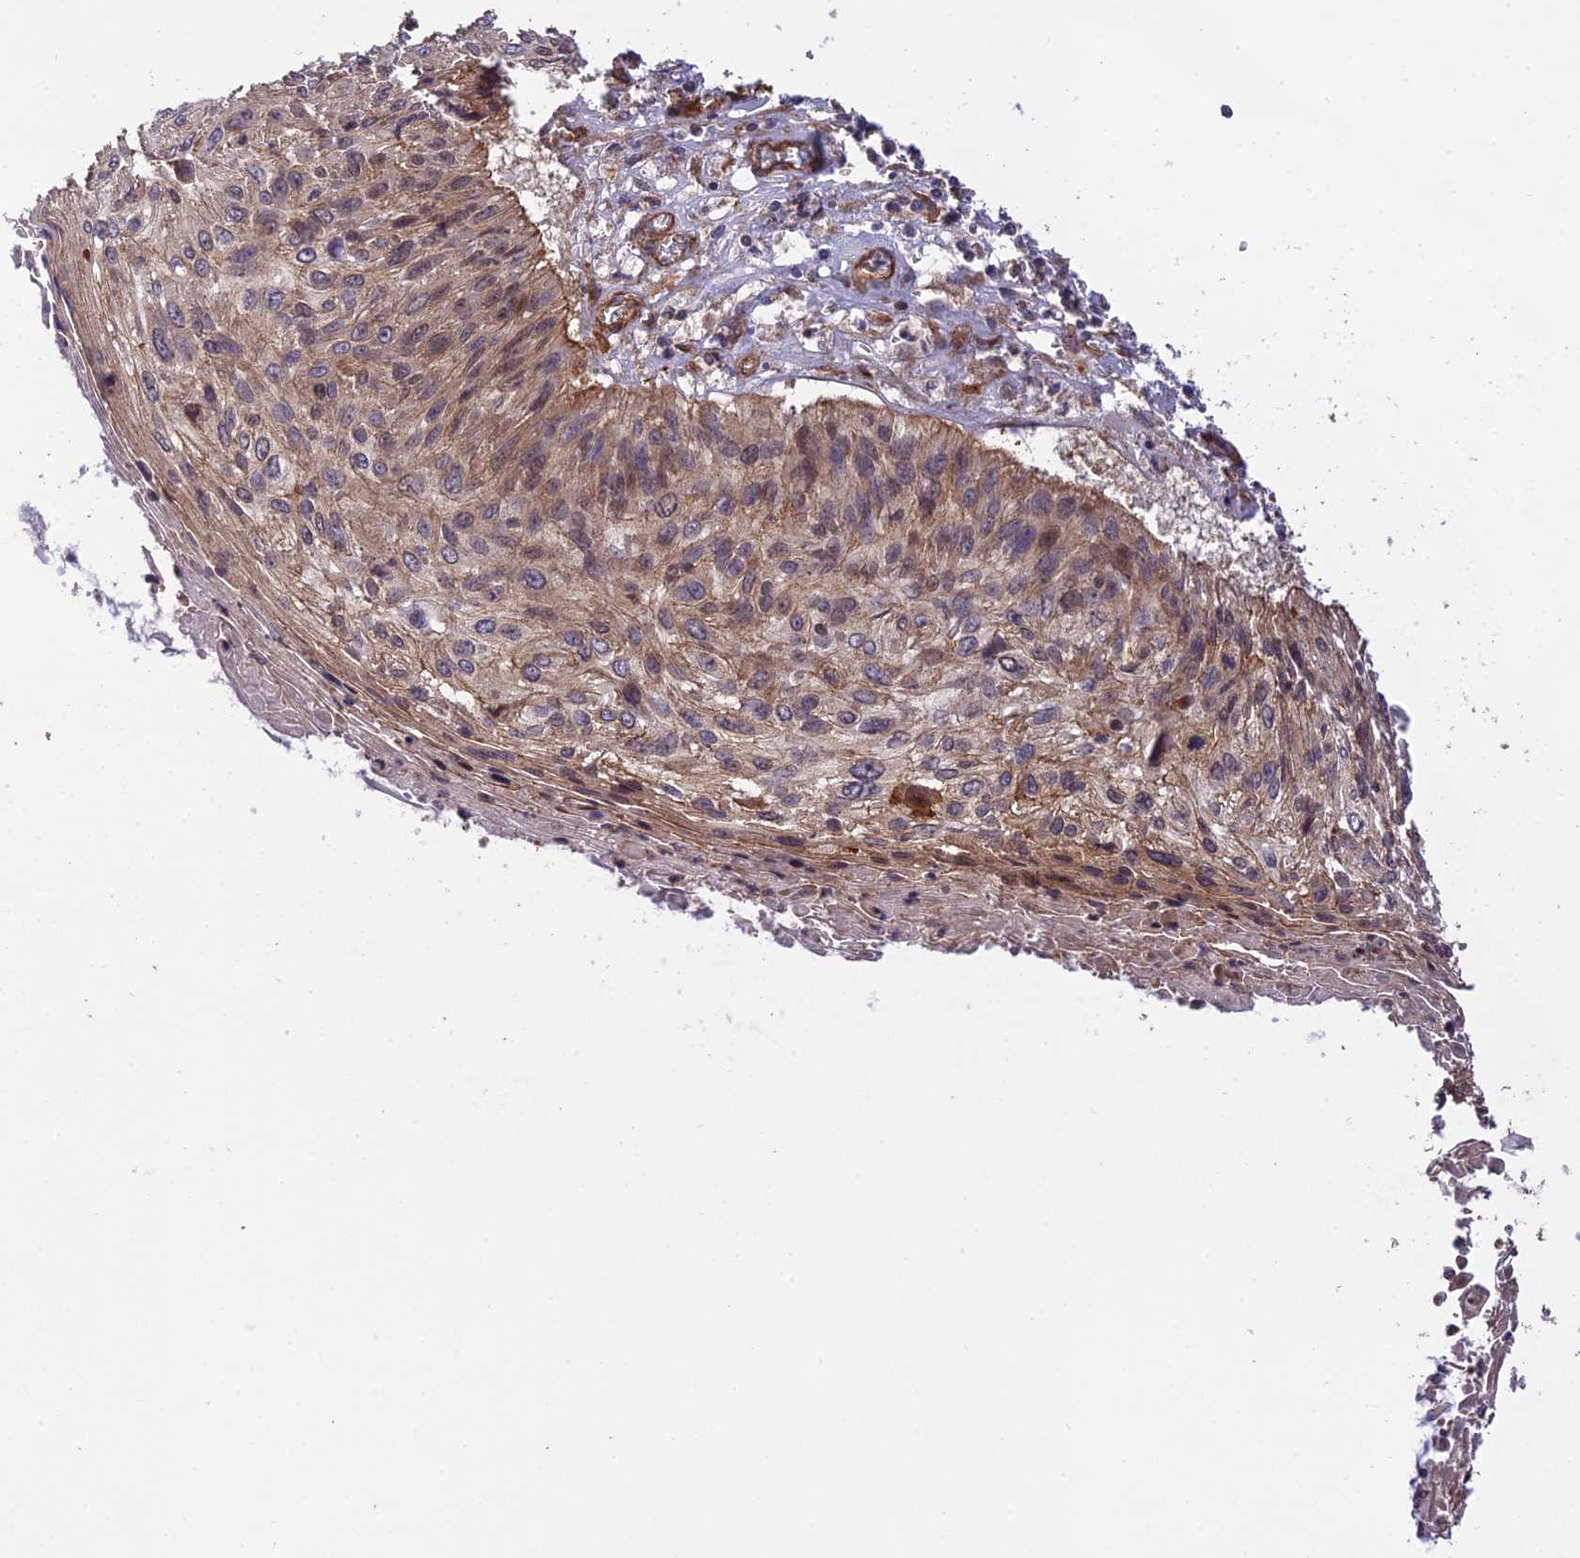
{"staining": {"intensity": "weak", "quantity": ">75%", "location": "cytoplasmic/membranous,nuclear"}, "tissue": "cervical cancer", "cell_type": "Tumor cells", "image_type": "cancer", "snomed": [{"axis": "morphology", "description": "Squamous cell carcinoma, NOS"}, {"axis": "topography", "description": "Cervix"}], "caption": "Protein expression analysis of cervical cancer shows weak cytoplasmic/membranous and nuclear expression in about >75% of tumor cells. (DAB IHC, brown staining for protein, blue staining for nuclei).", "gene": "HOMER2", "patient": {"sex": "female", "age": 51}}